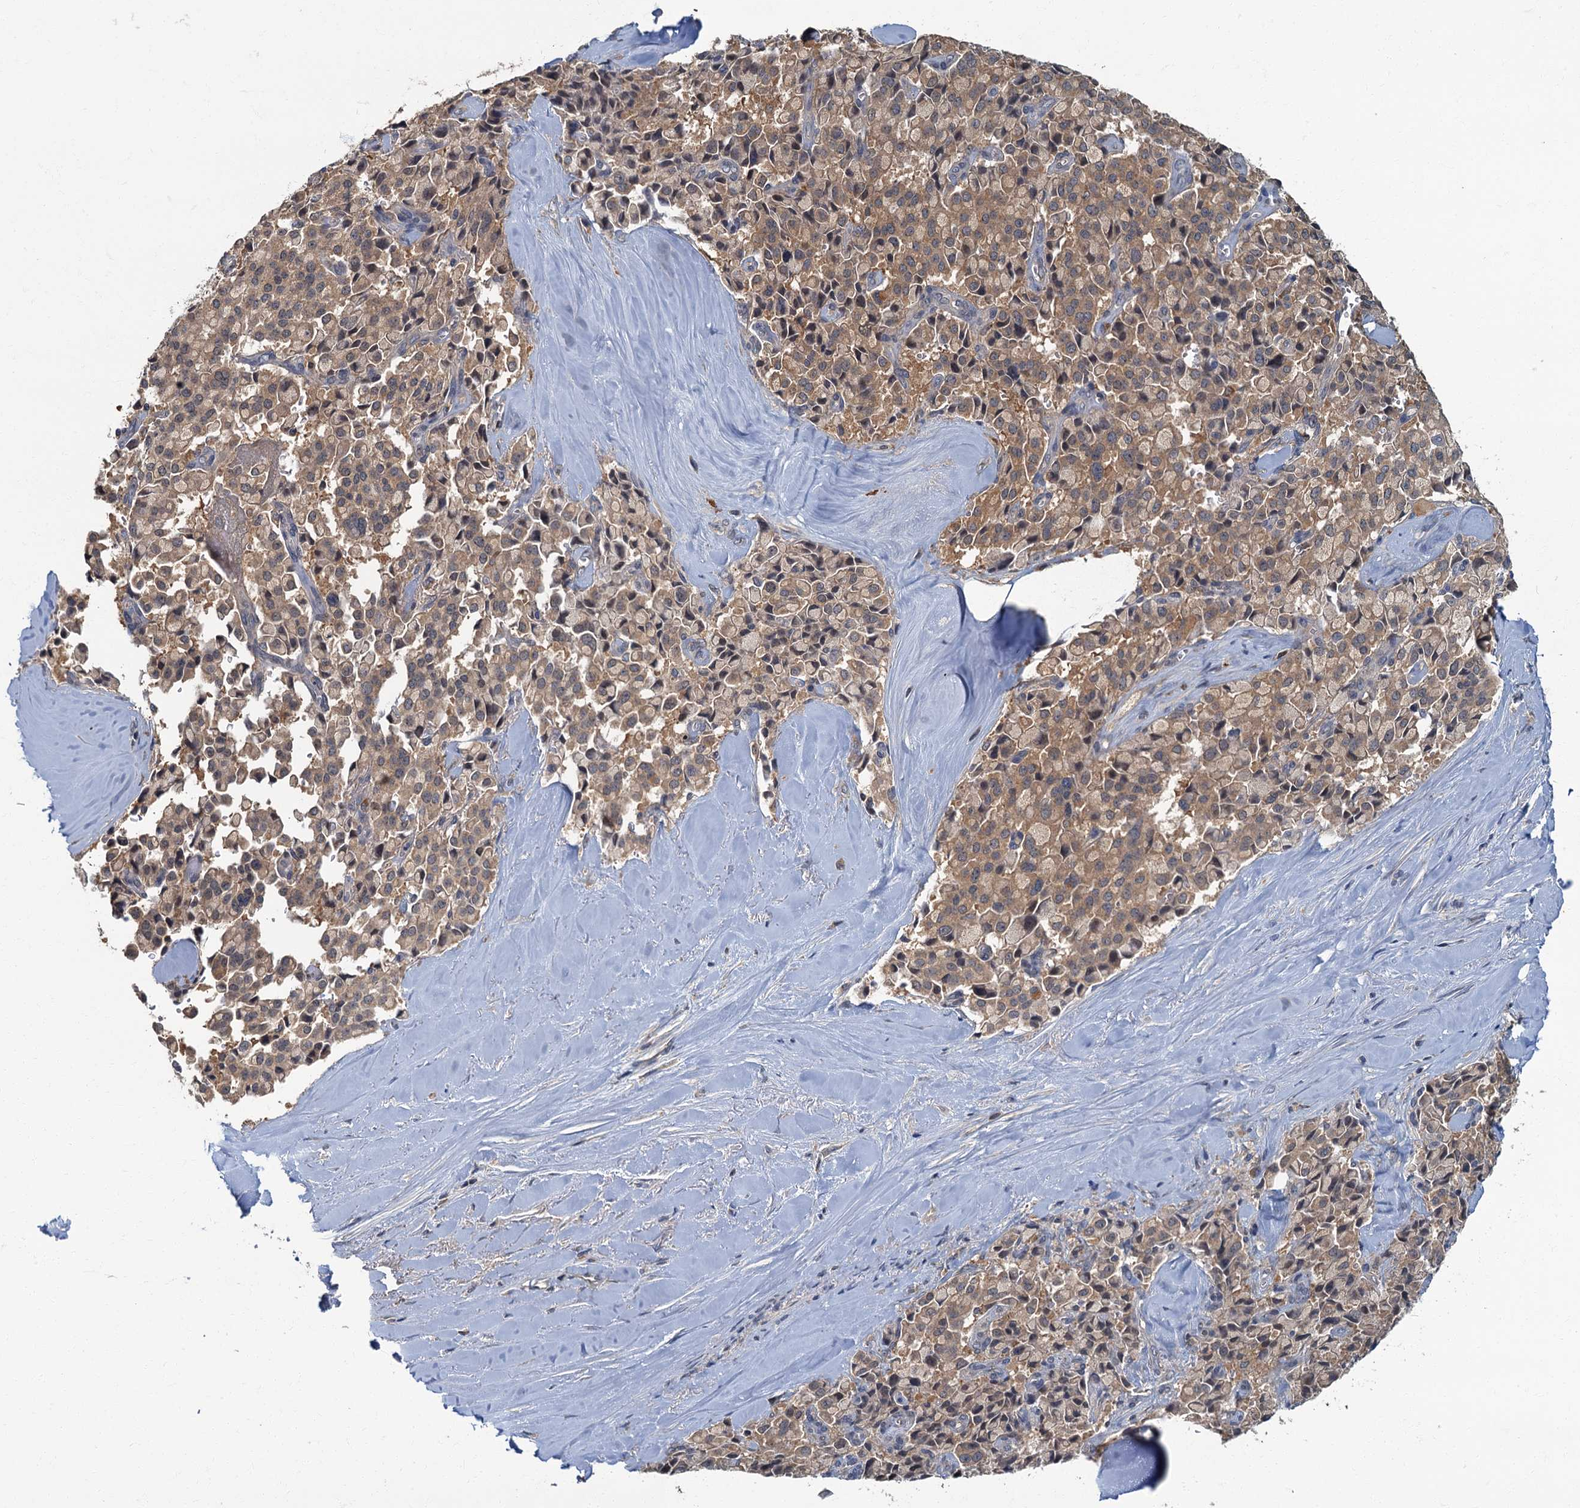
{"staining": {"intensity": "moderate", "quantity": ">75%", "location": "cytoplasmic/membranous"}, "tissue": "pancreatic cancer", "cell_type": "Tumor cells", "image_type": "cancer", "snomed": [{"axis": "morphology", "description": "Adenocarcinoma, NOS"}, {"axis": "topography", "description": "Pancreas"}], "caption": "The histopathology image demonstrates a brown stain indicating the presence of a protein in the cytoplasmic/membranous of tumor cells in pancreatic cancer (adenocarcinoma).", "gene": "WDCP", "patient": {"sex": "male", "age": 65}}